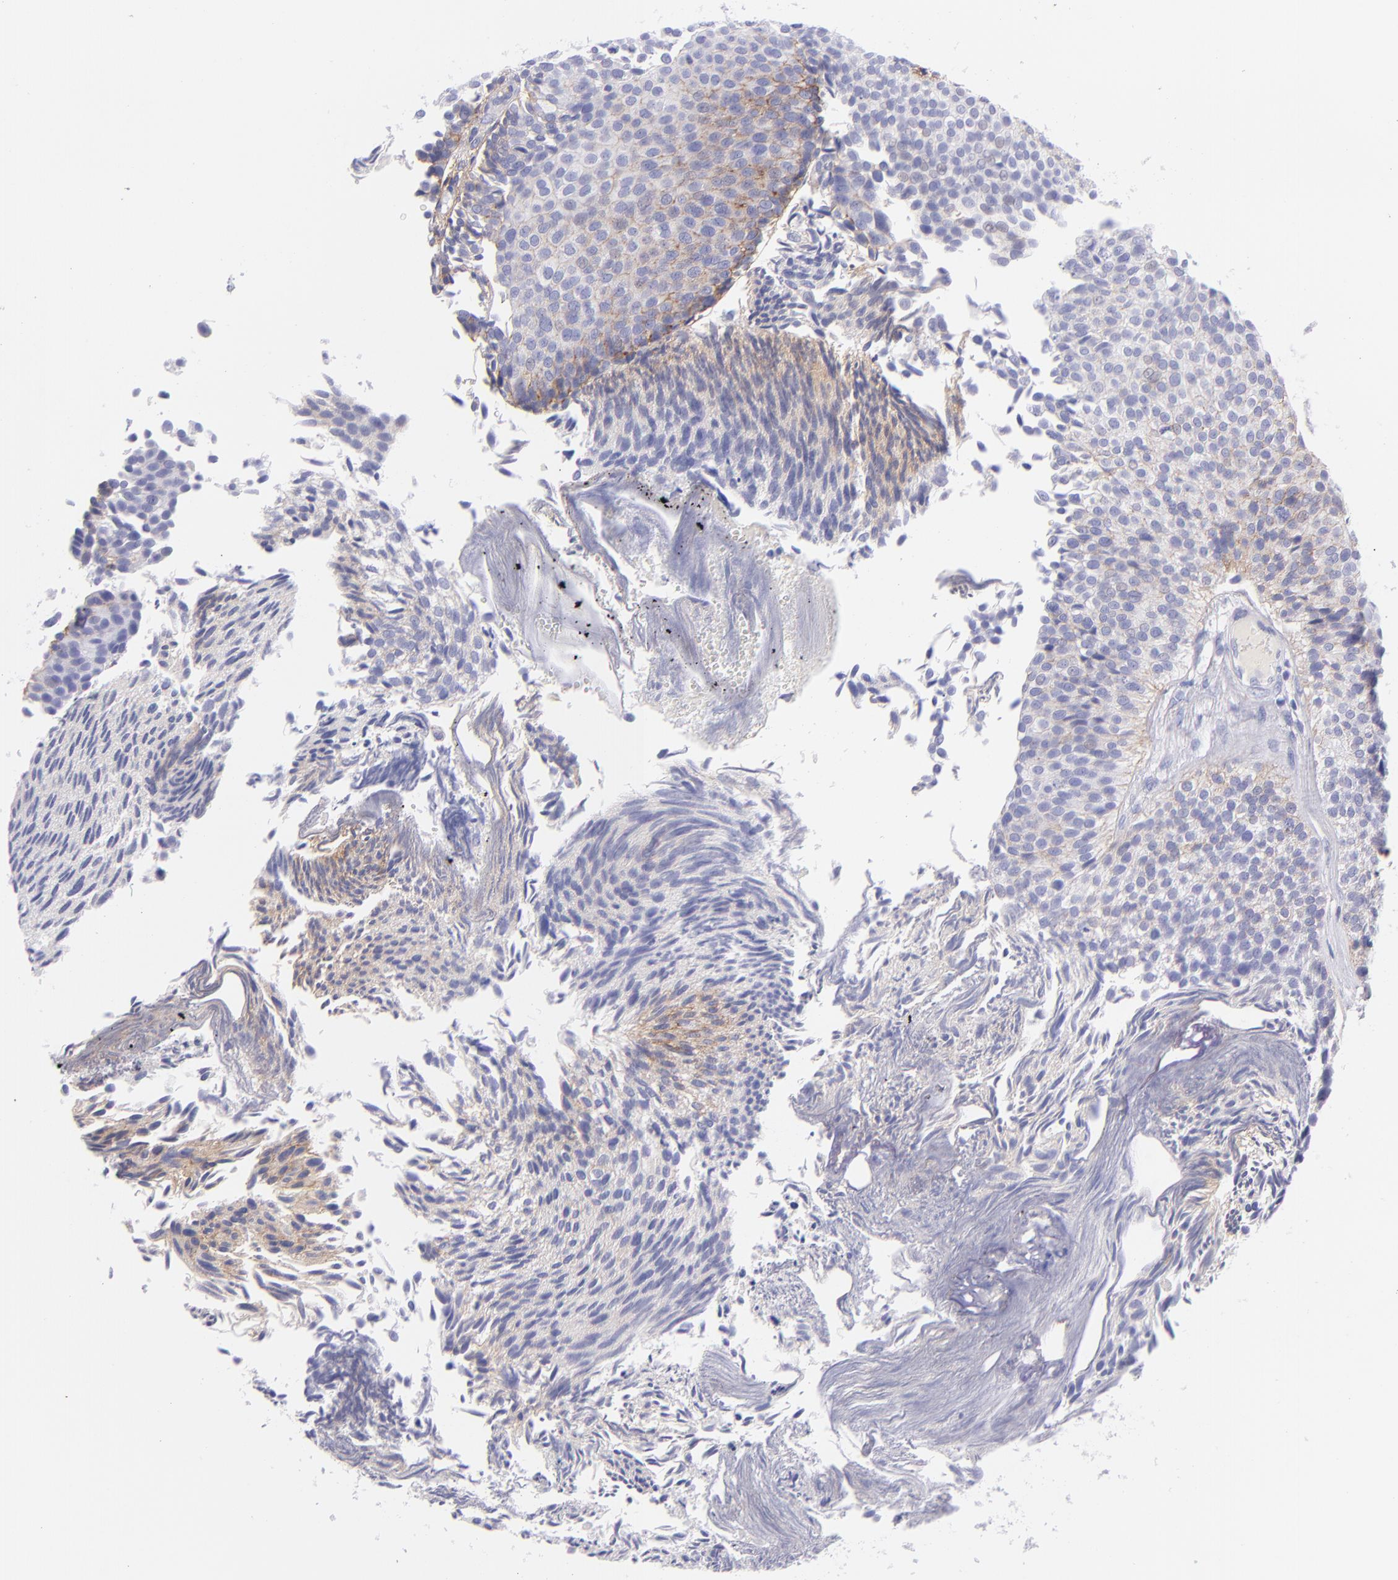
{"staining": {"intensity": "negative", "quantity": "none", "location": "none"}, "tissue": "urothelial cancer", "cell_type": "Tumor cells", "image_type": "cancer", "snomed": [{"axis": "morphology", "description": "Urothelial carcinoma, Low grade"}, {"axis": "topography", "description": "Urinary bladder"}], "caption": "Immunohistochemistry image of human urothelial cancer stained for a protein (brown), which shows no expression in tumor cells.", "gene": "CD81", "patient": {"sex": "male", "age": 84}}